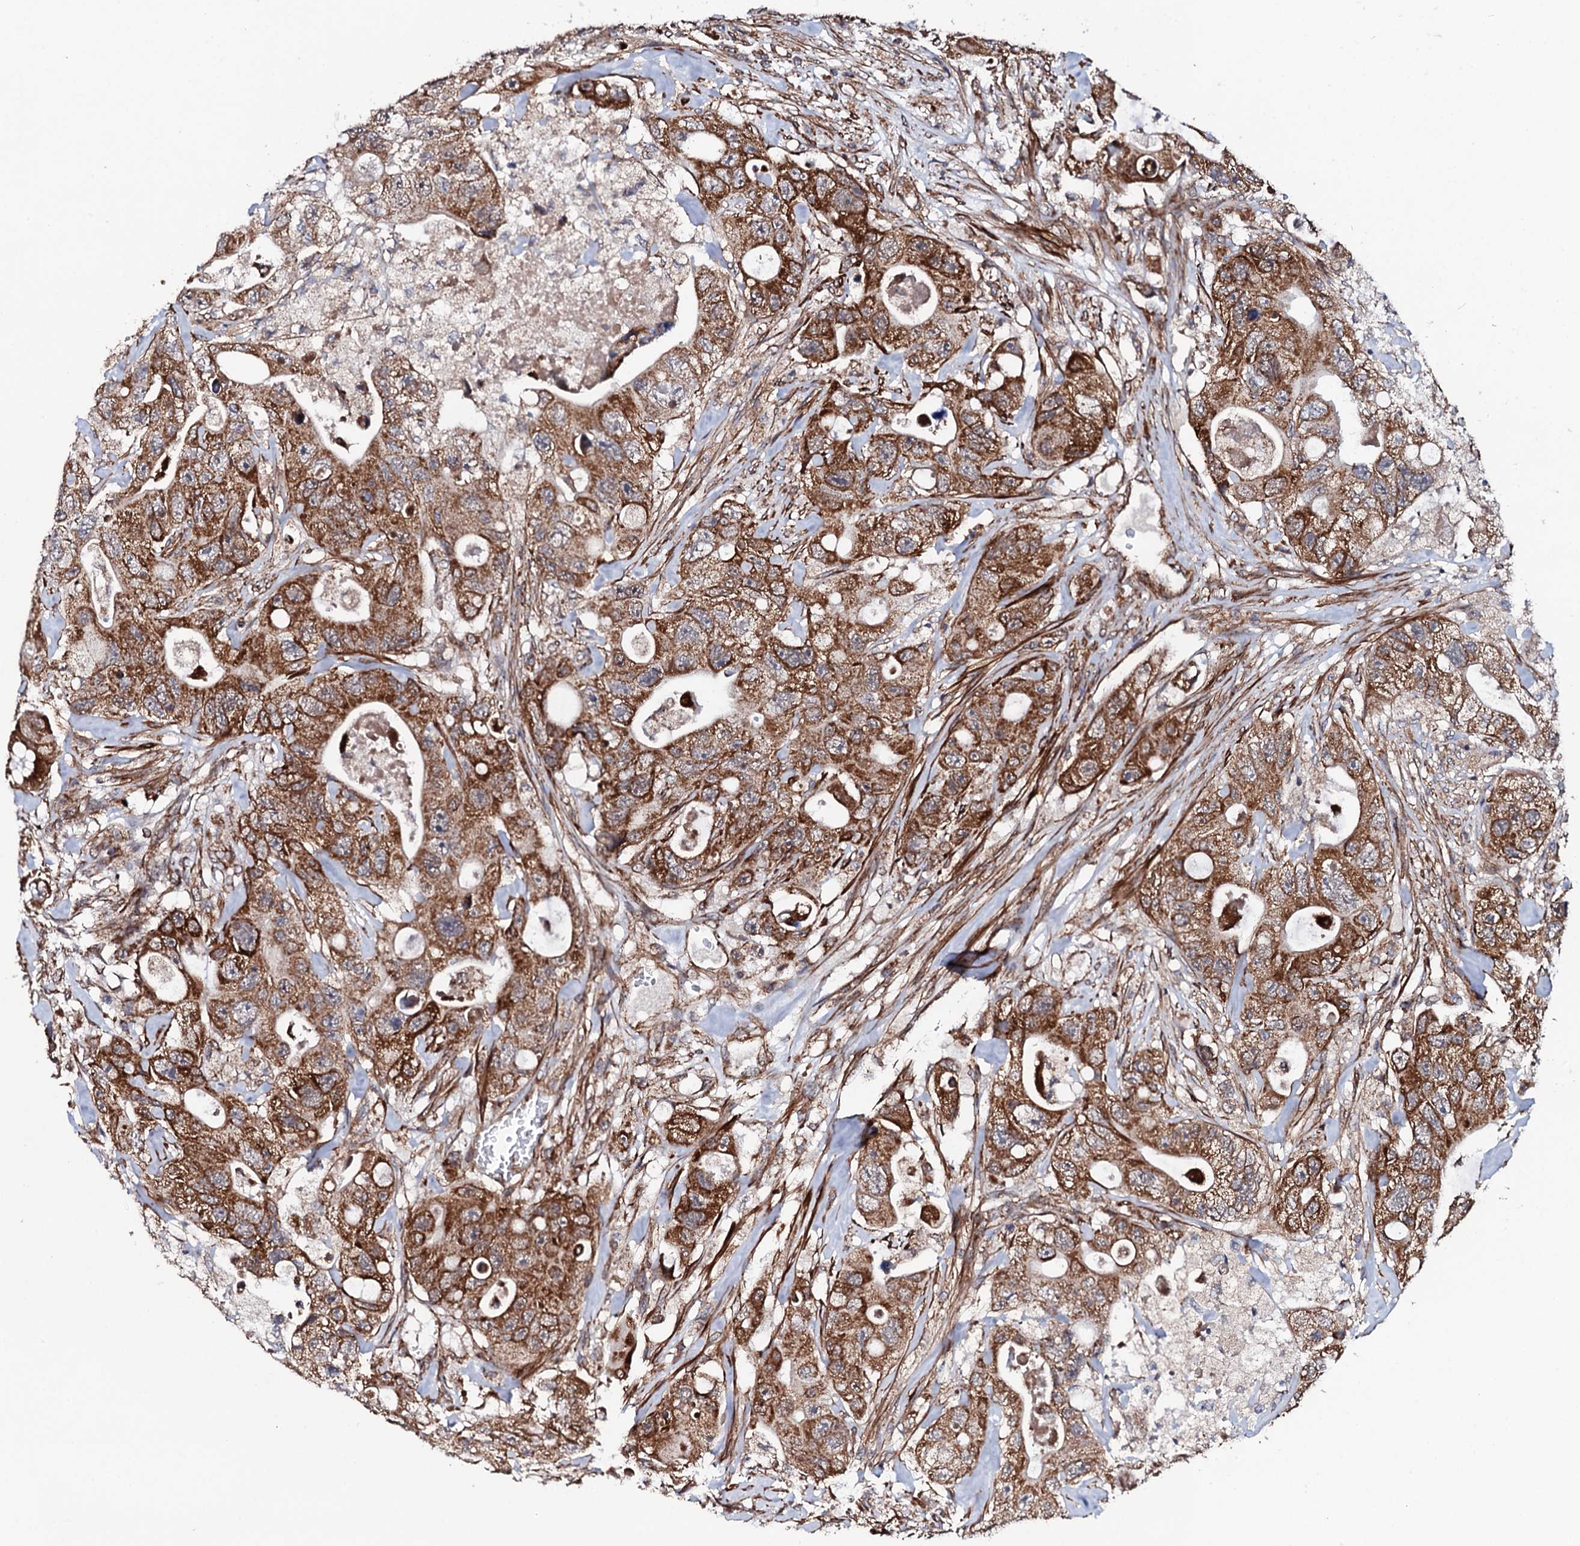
{"staining": {"intensity": "strong", "quantity": ">75%", "location": "cytoplasmic/membranous"}, "tissue": "colorectal cancer", "cell_type": "Tumor cells", "image_type": "cancer", "snomed": [{"axis": "morphology", "description": "Adenocarcinoma, NOS"}, {"axis": "topography", "description": "Colon"}], "caption": "Protein analysis of colorectal cancer (adenocarcinoma) tissue displays strong cytoplasmic/membranous positivity in approximately >75% of tumor cells. The protein is shown in brown color, while the nuclei are stained blue.", "gene": "MTIF3", "patient": {"sex": "female", "age": 46}}